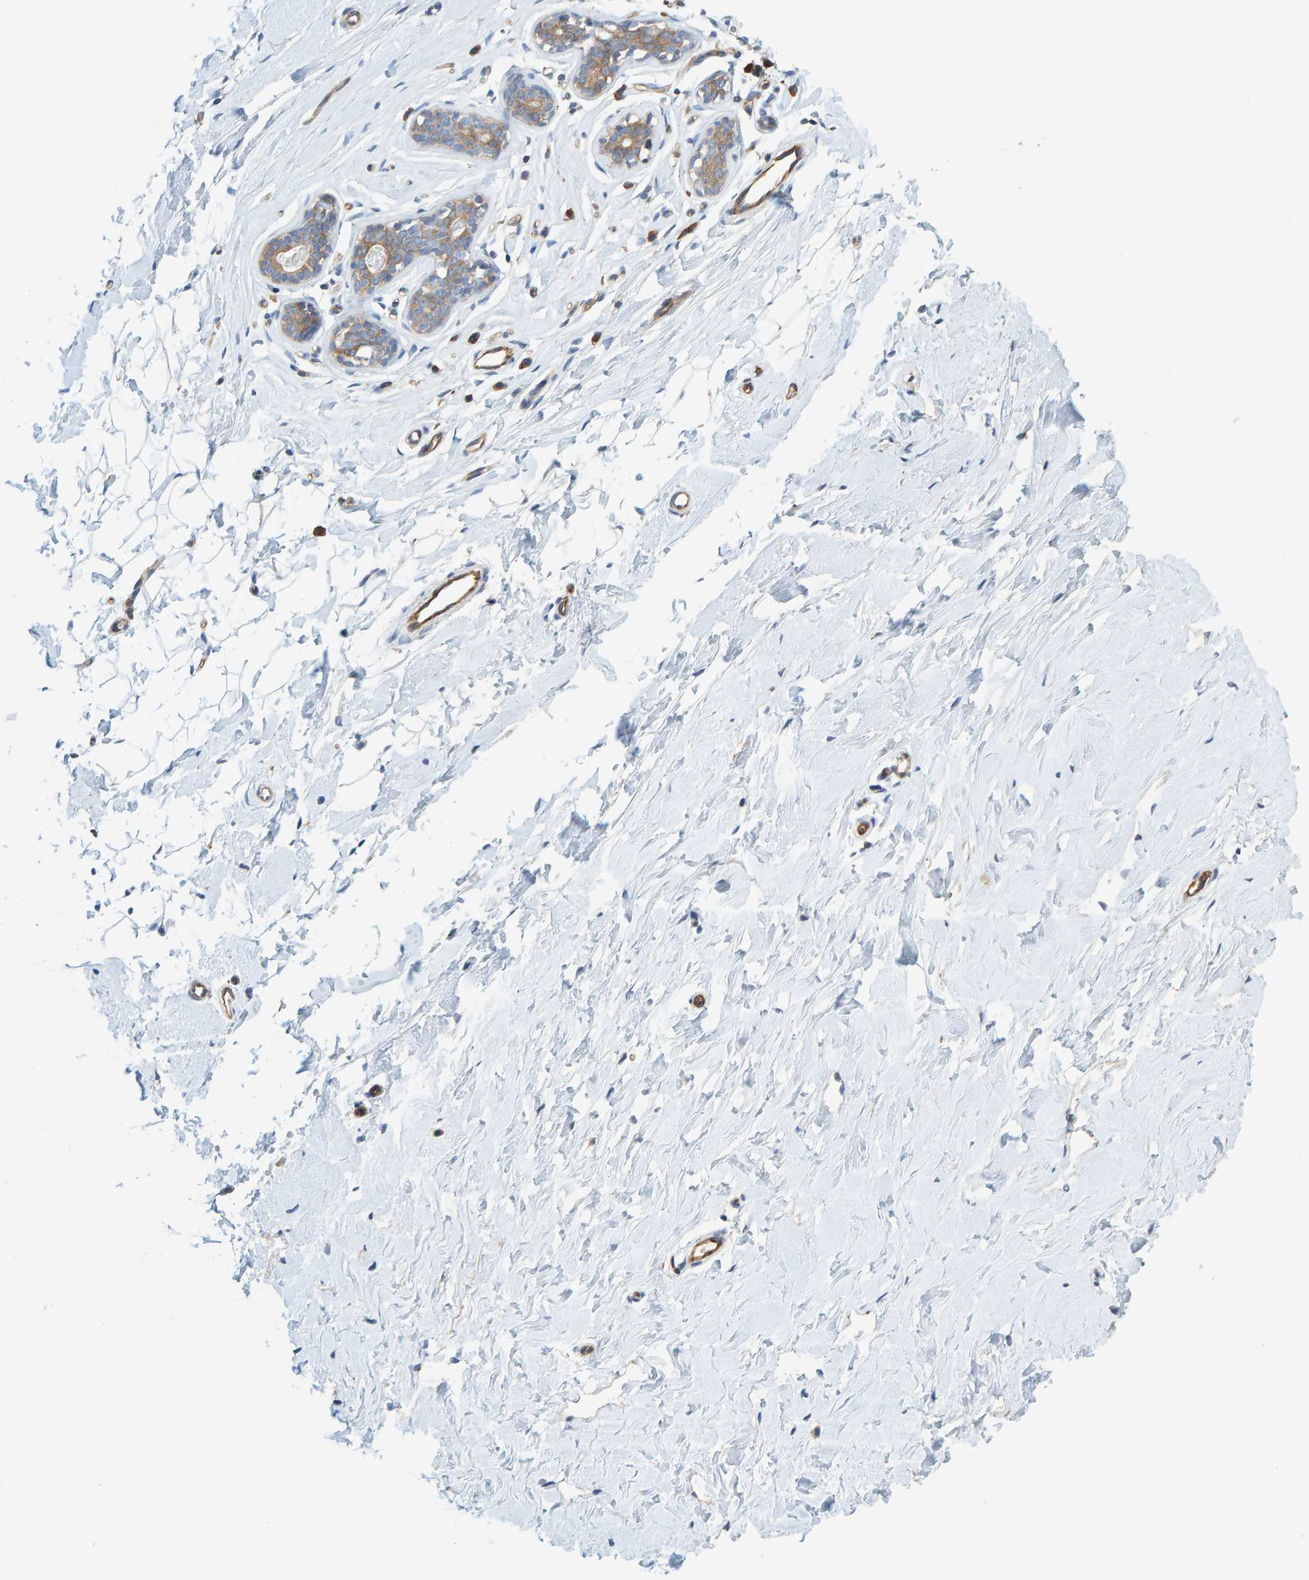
{"staining": {"intensity": "negative", "quantity": "none", "location": "none"}, "tissue": "breast", "cell_type": "Adipocytes", "image_type": "normal", "snomed": [{"axis": "morphology", "description": "Normal tissue, NOS"}, {"axis": "topography", "description": "Breast"}], "caption": "Adipocytes show no significant staining in normal breast. The staining is performed using DAB (3,3'-diaminobenzidine) brown chromogen with nuclei counter-stained in using hematoxylin.", "gene": "PRKD2", "patient": {"sex": "female", "age": 23}}